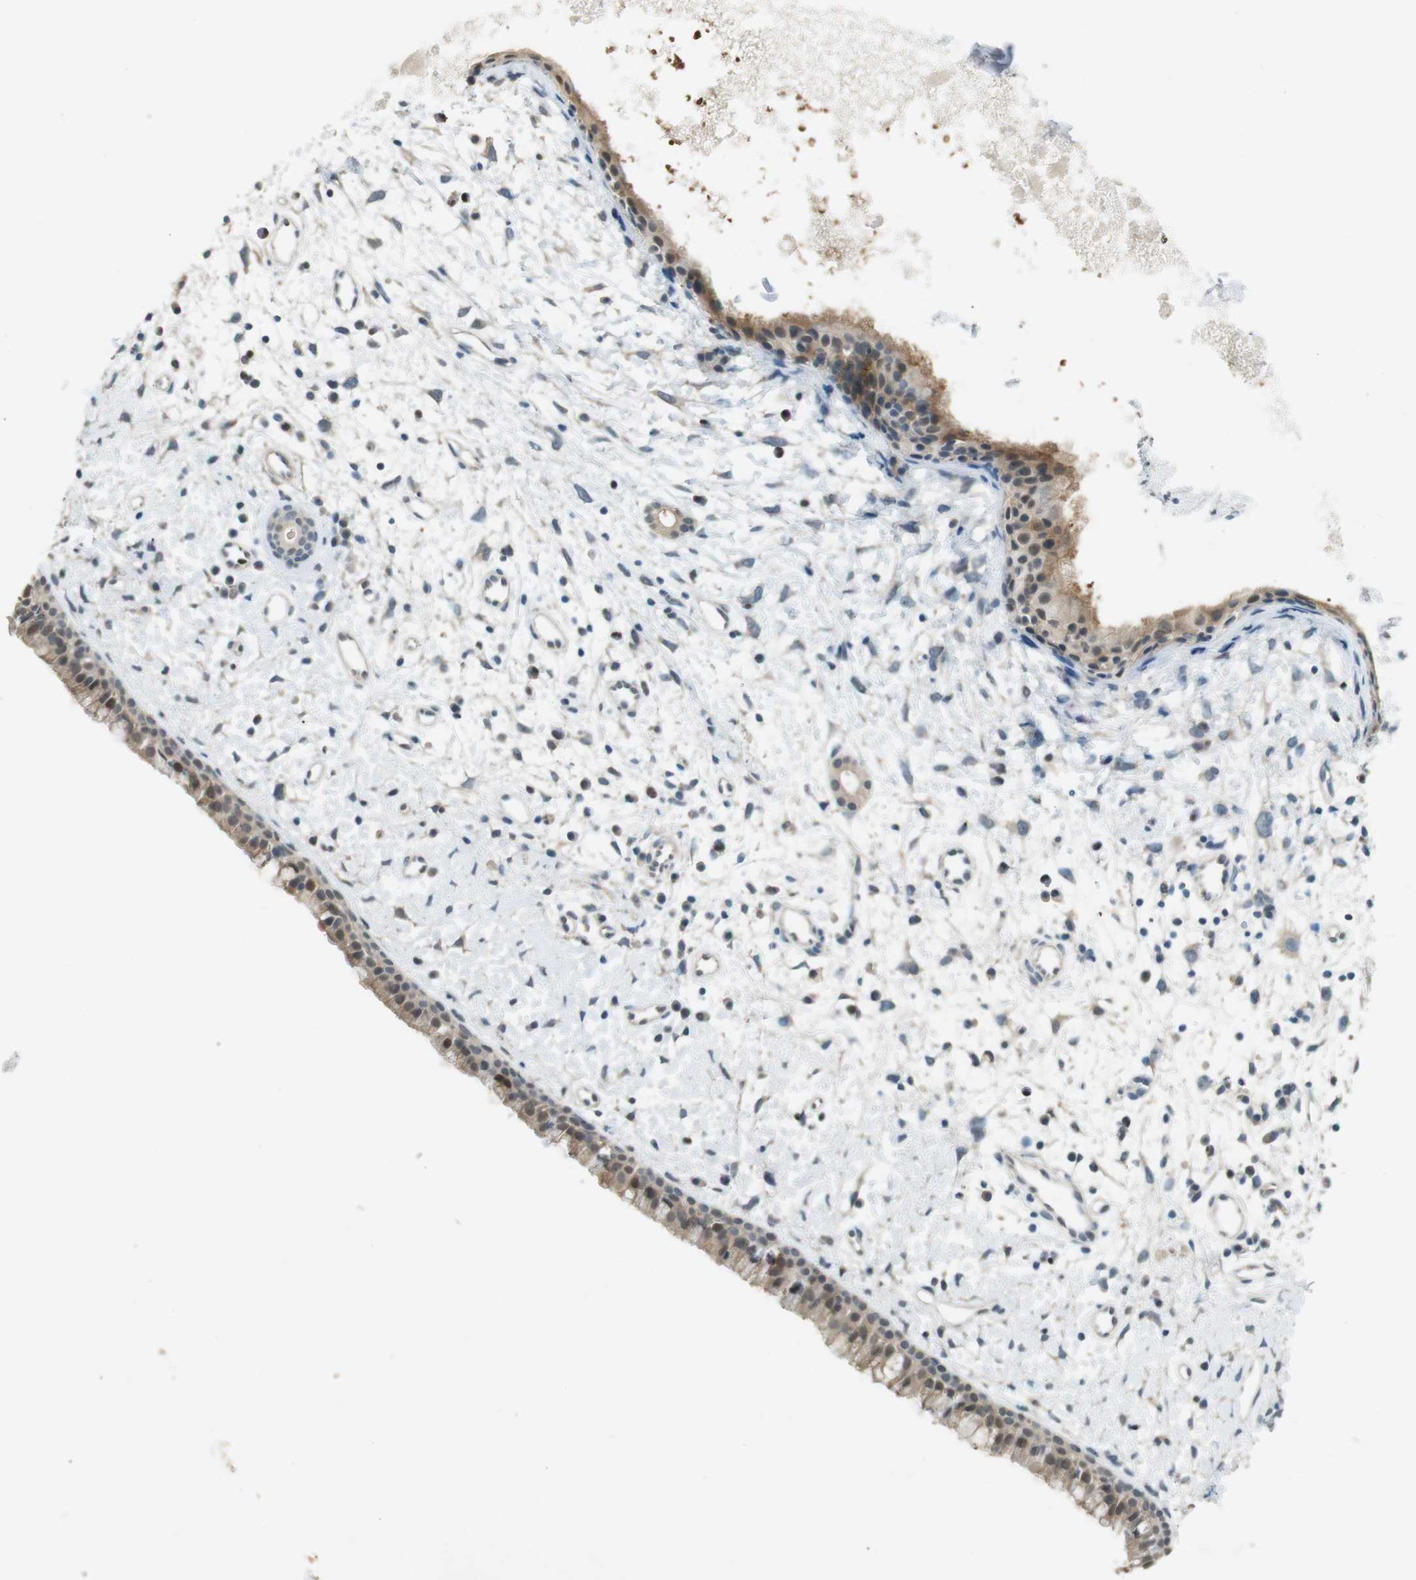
{"staining": {"intensity": "weak", "quantity": ">75%", "location": "cytoplasmic/membranous,nuclear"}, "tissue": "nasopharynx", "cell_type": "Respiratory epithelial cells", "image_type": "normal", "snomed": [{"axis": "morphology", "description": "Normal tissue, NOS"}, {"axis": "topography", "description": "Nasopharynx"}], "caption": "Immunohistochemistry photomicrograph of unremarkable nasopharynx: human nasopharynx stained using IHC shows low levels of weak protein expression localized specifically in the cytoplasmic/membranous,nuclear of respiratory epithelial cells, appearing as a cytoplasmic/membranous,nuclear brown color.", "gene": "CDK14", "patient": {"sex": "male", "age": 22}}